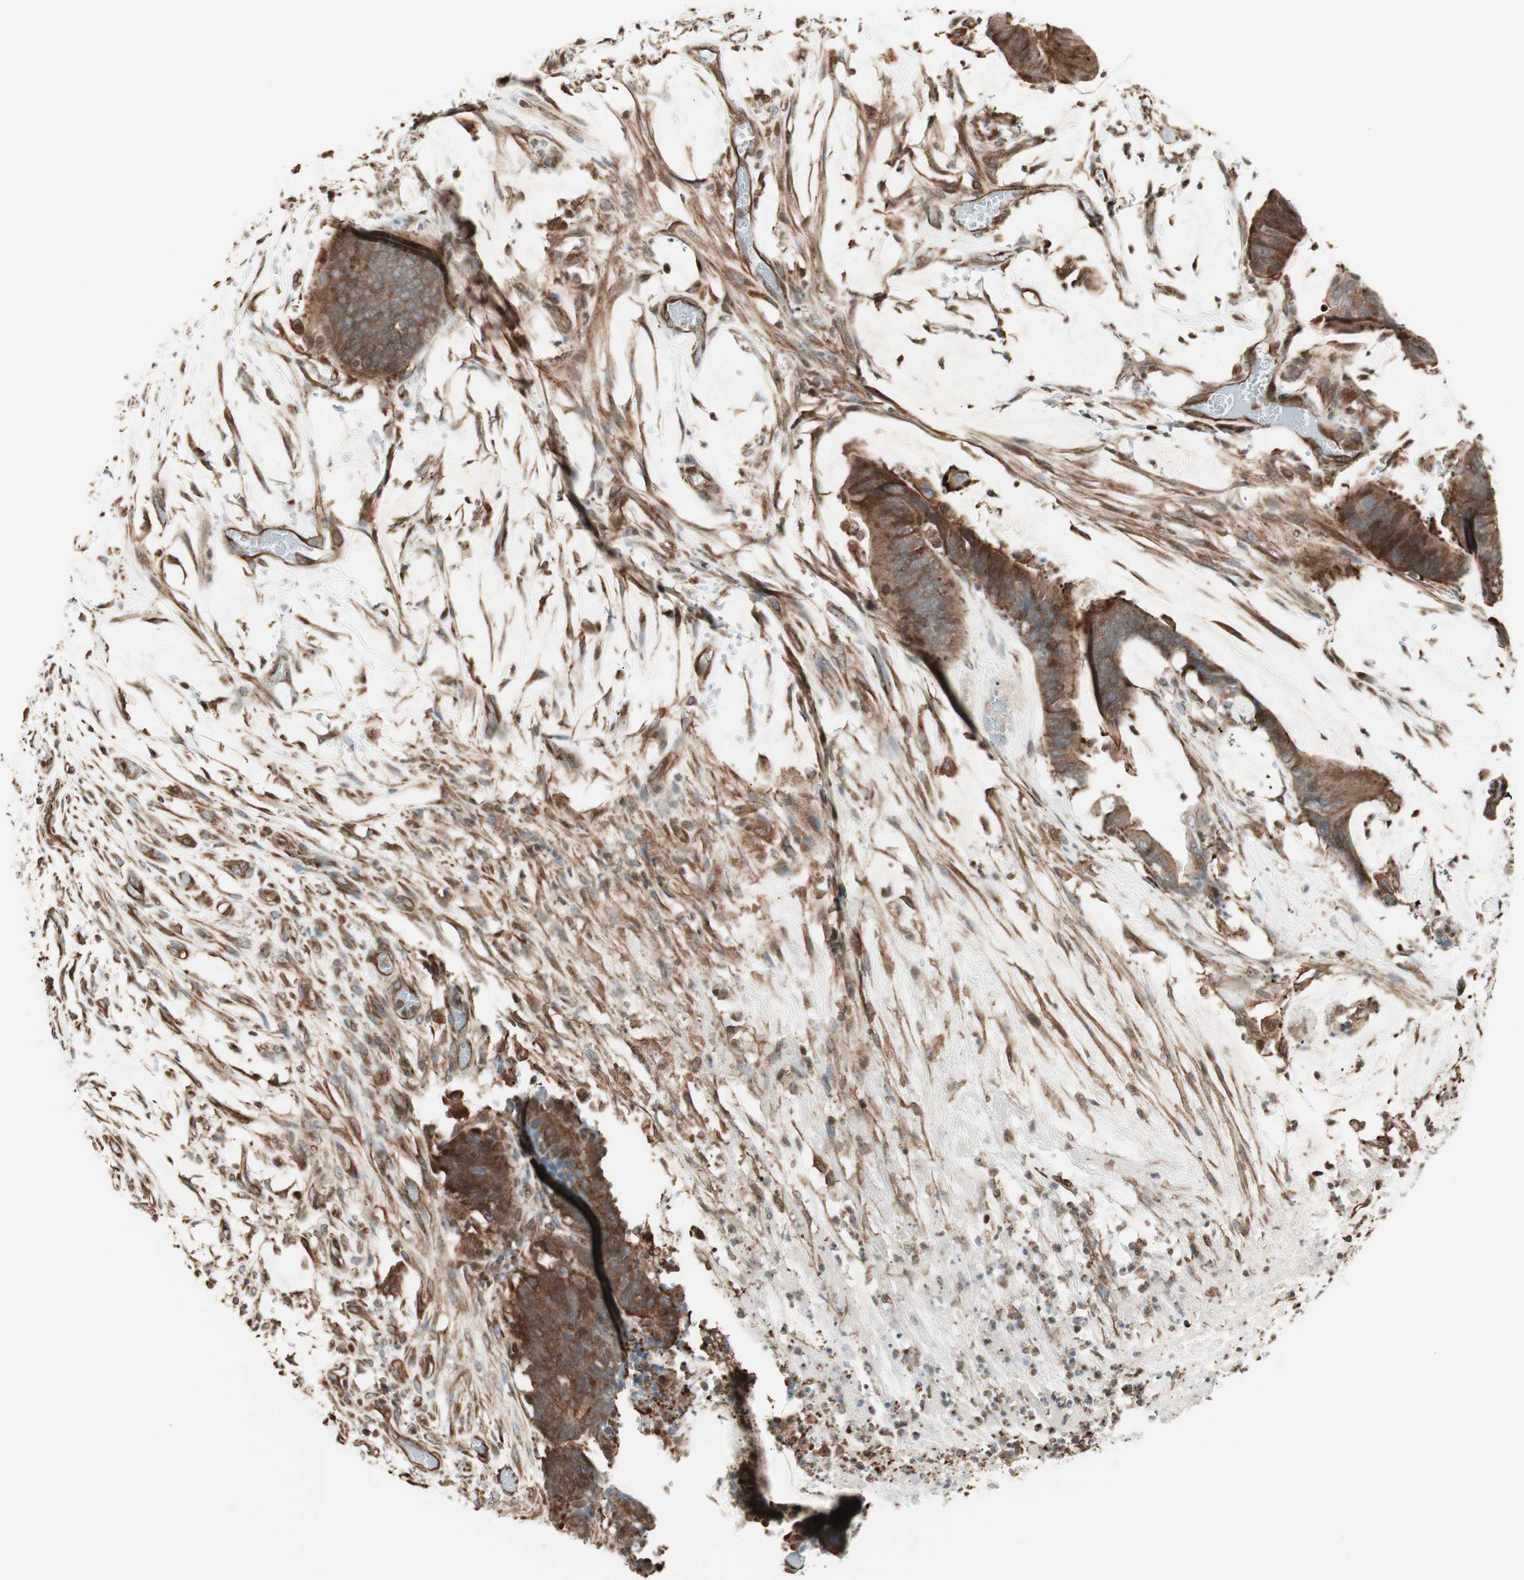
{"staining": {"intensity": "moderate", "quantity": ">75%", "location": "cytoplasmic/membranous"}, "tissue": "colorectal cancer", "cell_type": "Tumor cells", "image_type": "cancer", "snomed": [{"axis": "morphology", "description": "Adenocarcinoma, NOS"}, {"axis": "topography", "description": "Rectum"}], "caption": "Immunohistochemical staining of human colorectal cancer (adenocarcinoma) exhibits moderate cytoplasmic/membranous protein staining in about >75% of tumor cells.", "gene": "MAD2L2", "patient": {"sex": "female", "age": 66}}